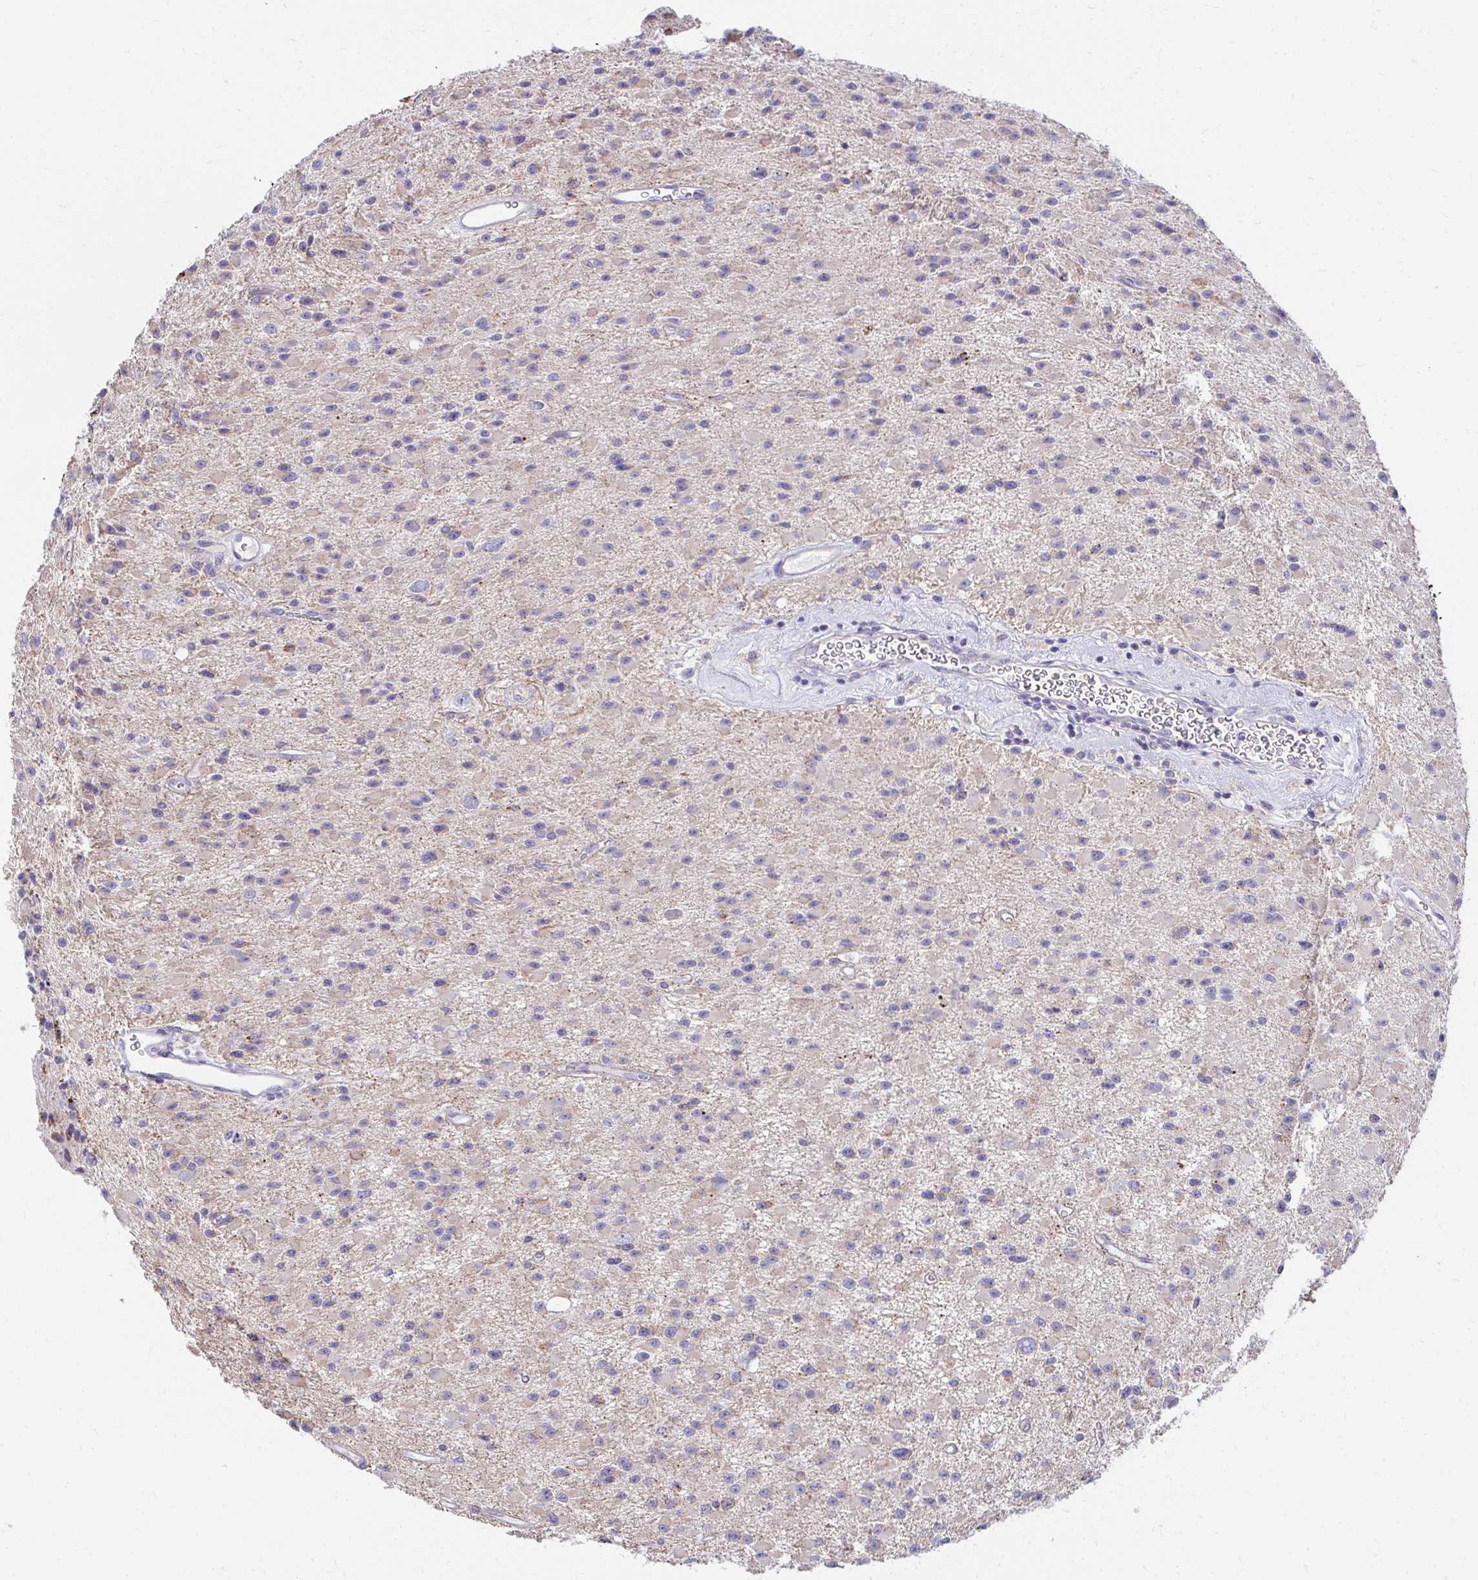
{"staining": {"intensity": "moderate", "quantity": "<25%", "location": "cytoplasmic/membranous"}, "tissue": "glioma", "cell_type": "Tumor cells", "image_type": "cancer", "snomed": [{"axis": "morphology", "description": "Glioma, malignant, High grade"}, {"axis": "topography", "description": "Brain"}], "caption": "Brown immunohistochemical staining in malignant high-grade glioma reveals moderate cytoplasmic/membranous positivity in approximately <25% of tumor cells.", "gene": "PRRG3", "patient": {"sex": "male", "age": 29}}